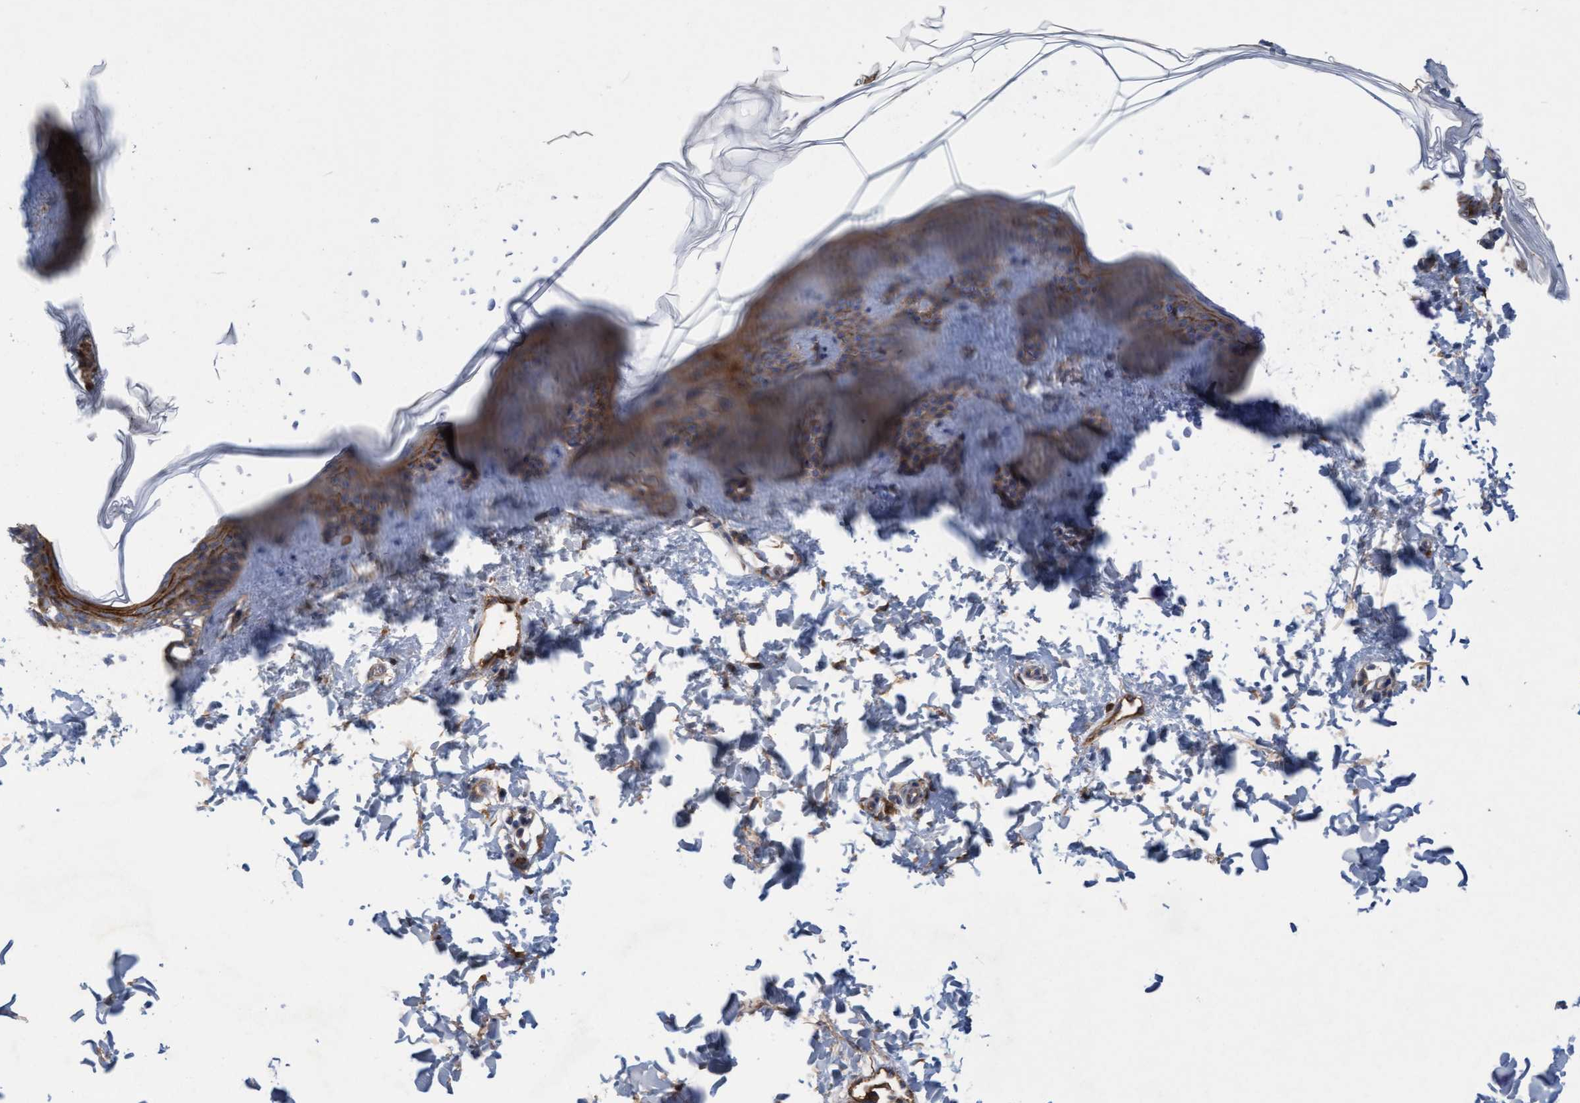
{"staining": {"intensity": "negative", "quantity": "none", "location": "none"}, "tissue": "skin", "cell_type": "Fibroblasts", "image_type": "normal", "snomed": [{"axis": "morphology", "description": "Normal tissue, NOS"}, {"axis": "topography", "description": "Skin"}], "caption": "IHC histopathology image of unremarkable skin: skin stained with DAB (3,3'-diaminobenzidine) displays no significant protein expression in fibroblasts.", "gene": "DDHD2", "patient": {"sex": "female", "age": 17}}